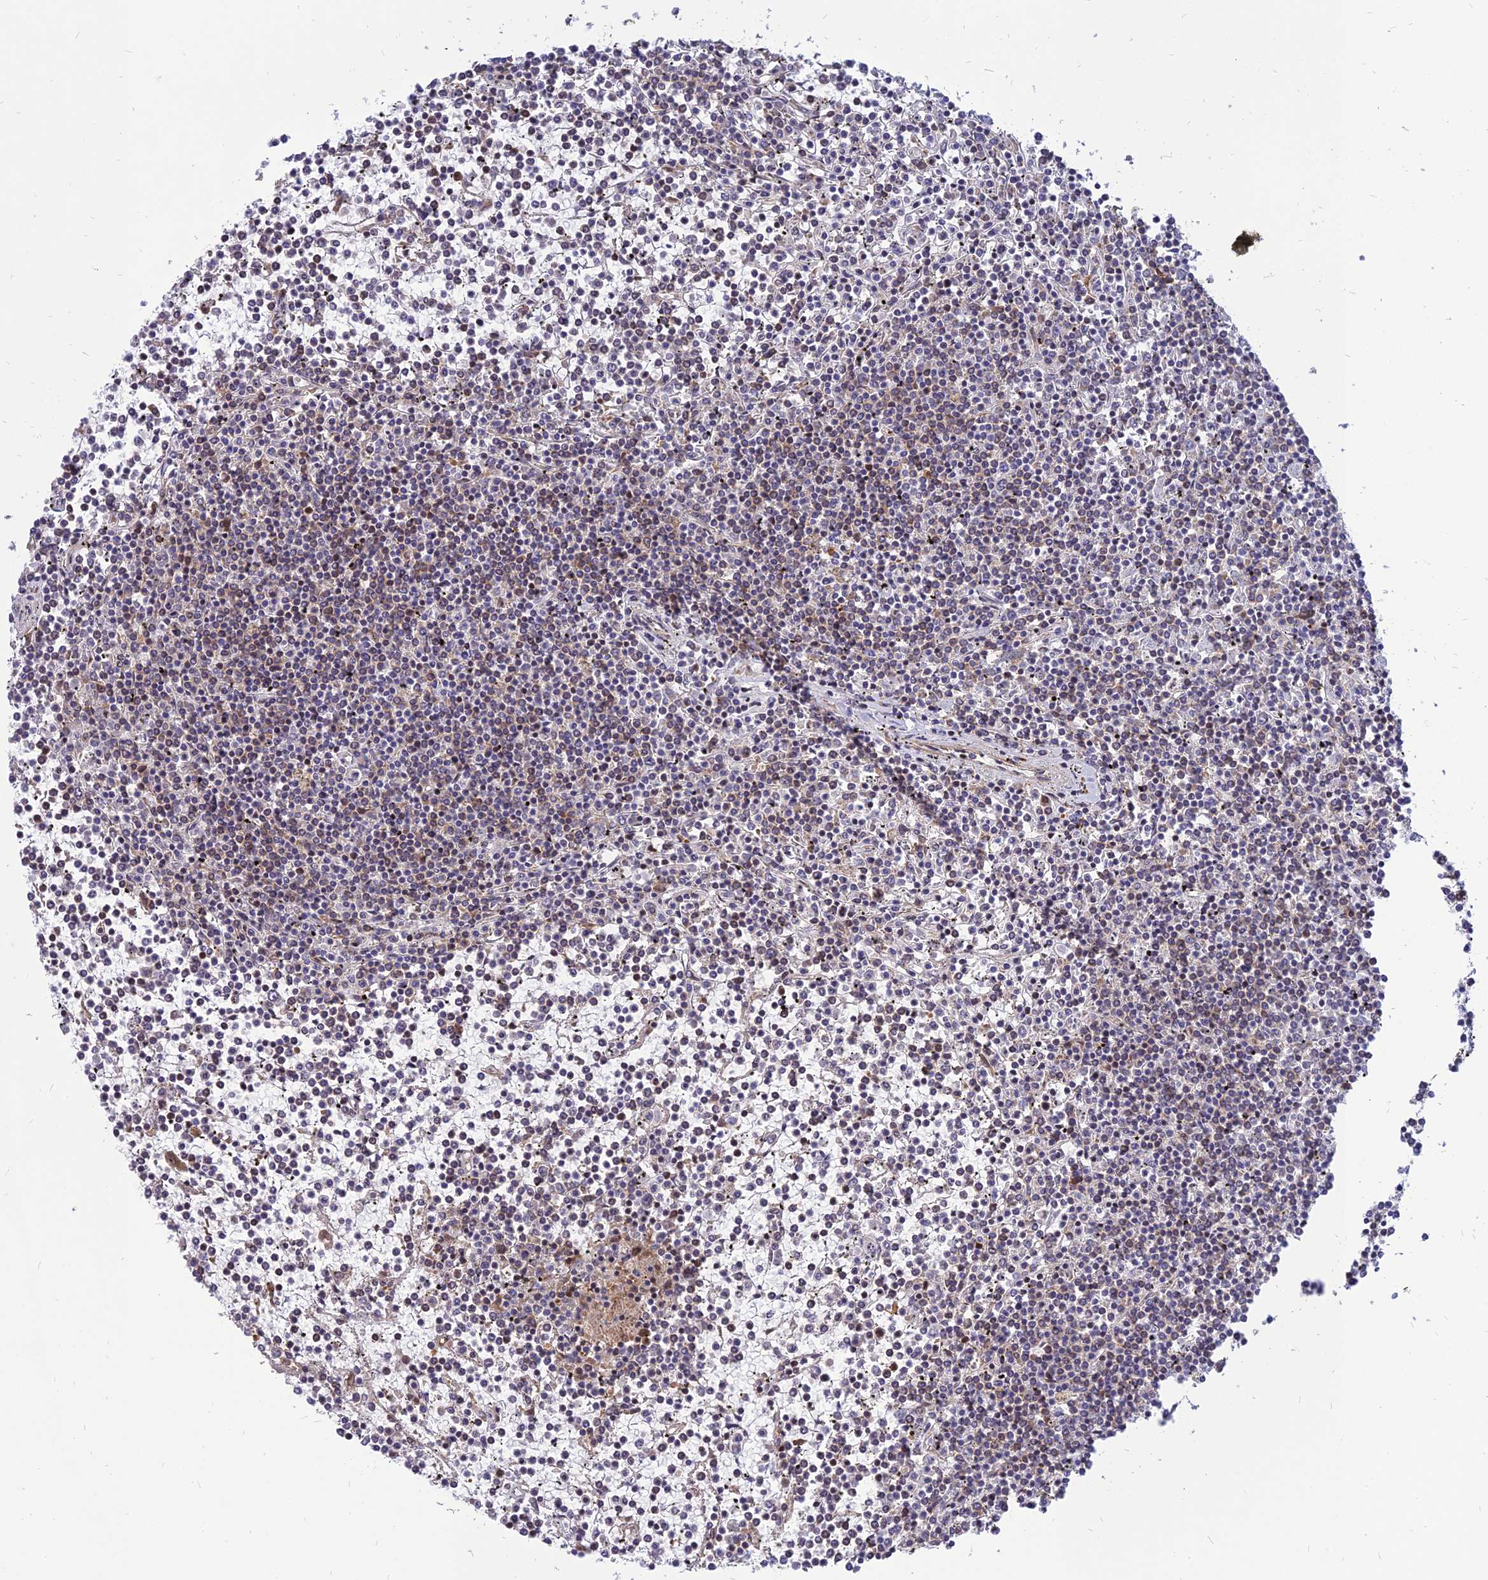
{"staining": {"intensity": "negative", "quantity": "none", "location": "none"}, "tissue": "lymphoma", "cell_type": "Tumor cells", "image_type": "cancer", "snomed": [{"axis": "morphology", "description": "Malignant lymphoma, non-Hodgkin's type, Low grade"}, {"axis": "topography", "description": "Spleen"}], "caption": "An image of lymphoma stained for a protein exhibits no brown staining in tumor cells. Brightfield microscopy of immunohistochemistry (IHC) stained with DAB (brown) and hematoxylin (blue), captured at high magnification.", "gene": "PHKA2", "patient": {"sex": "female", "age": 19}}